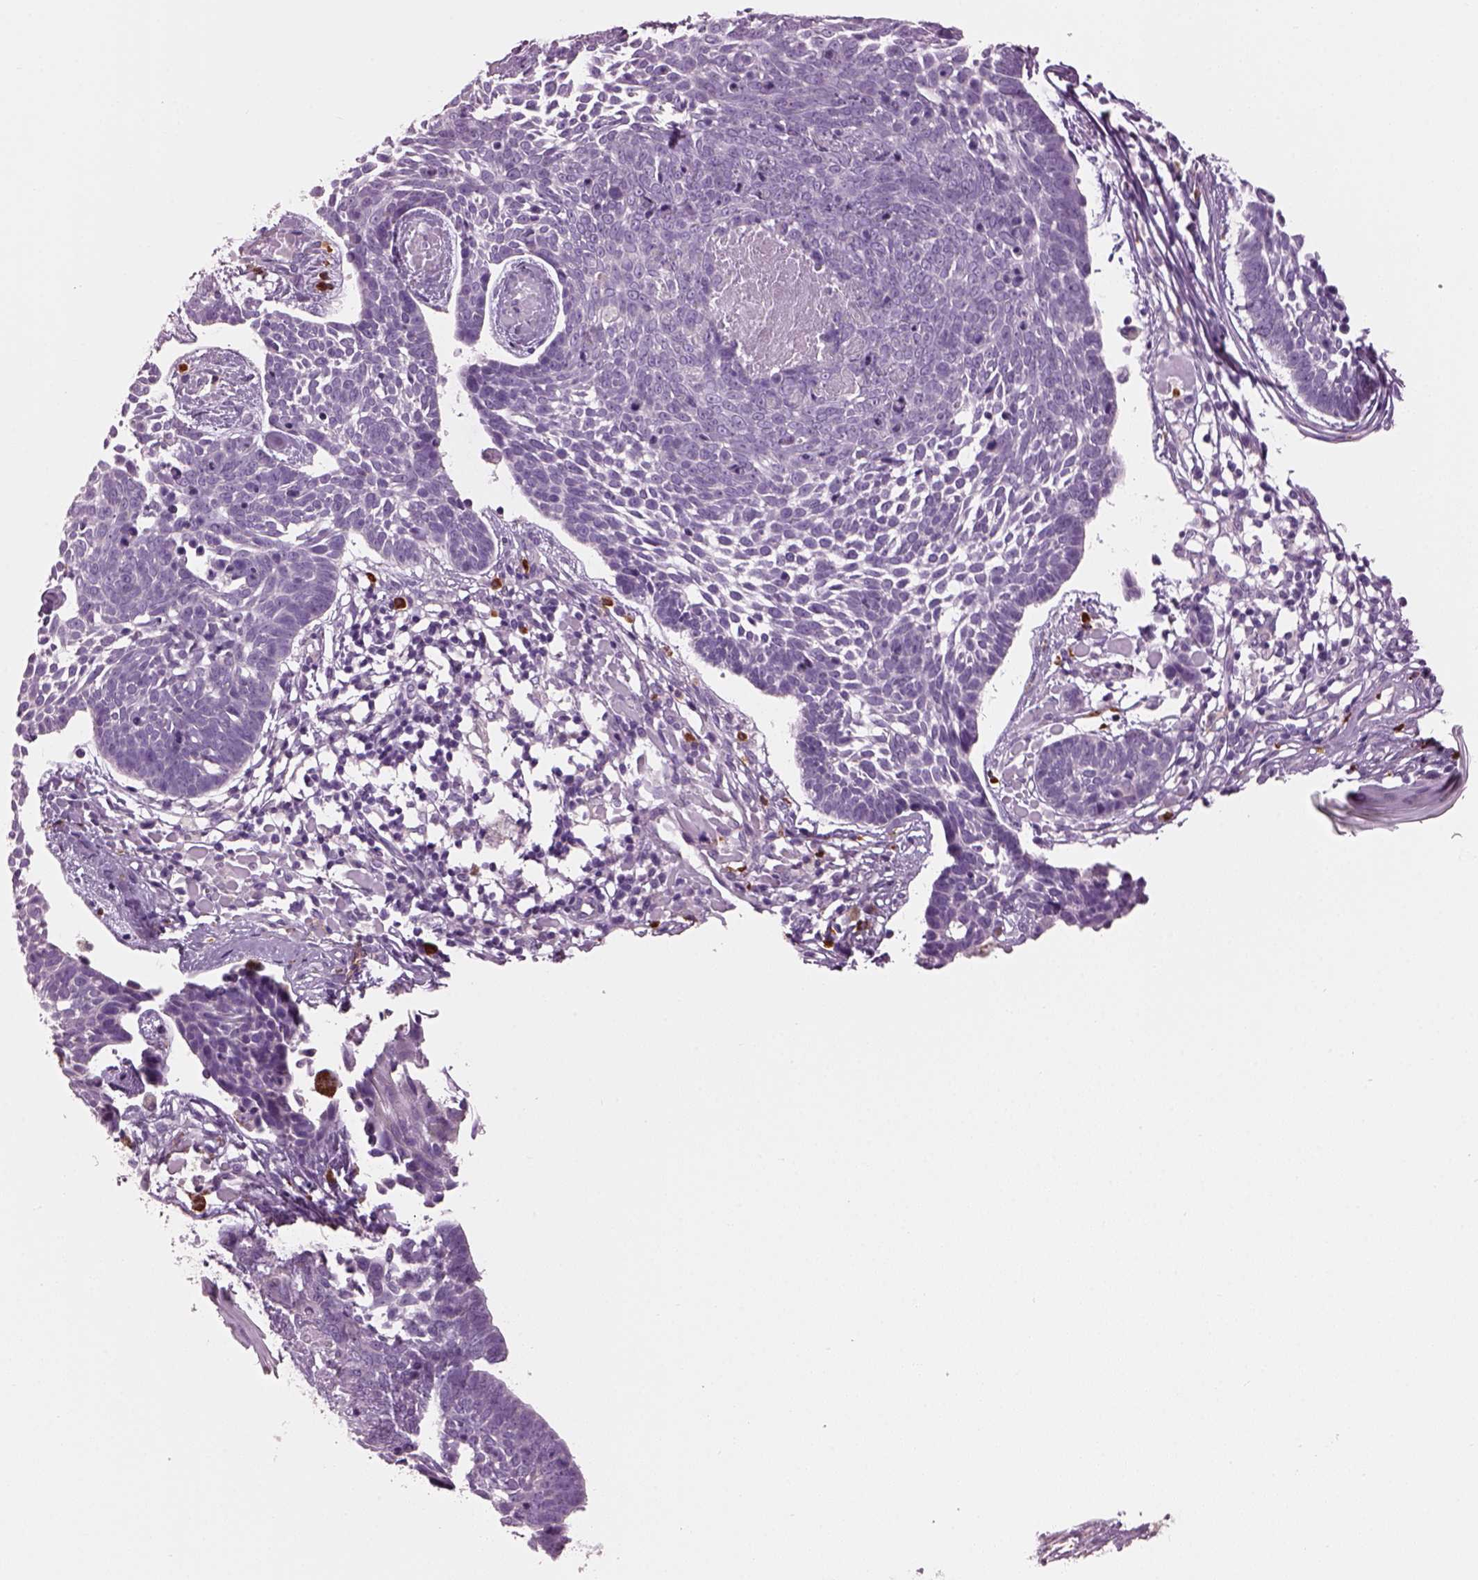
{"staining": {"intensity": "negative", "quantity": "none", "location": "none"}, "tissue": "skin cancer", "cell_type": "Tumor cells", "image_type": "cancer", "snomed": [{"axis": "morphology", "description": "Basal cell carcinoma"}, {"axis": "topography", "description": "Skin"}], "caption": "Tumor cells show no significant expression in skin basal cell carcinoma.", "gene": "ADGRG5", "patient": {"sex": "male", "age": 85}}